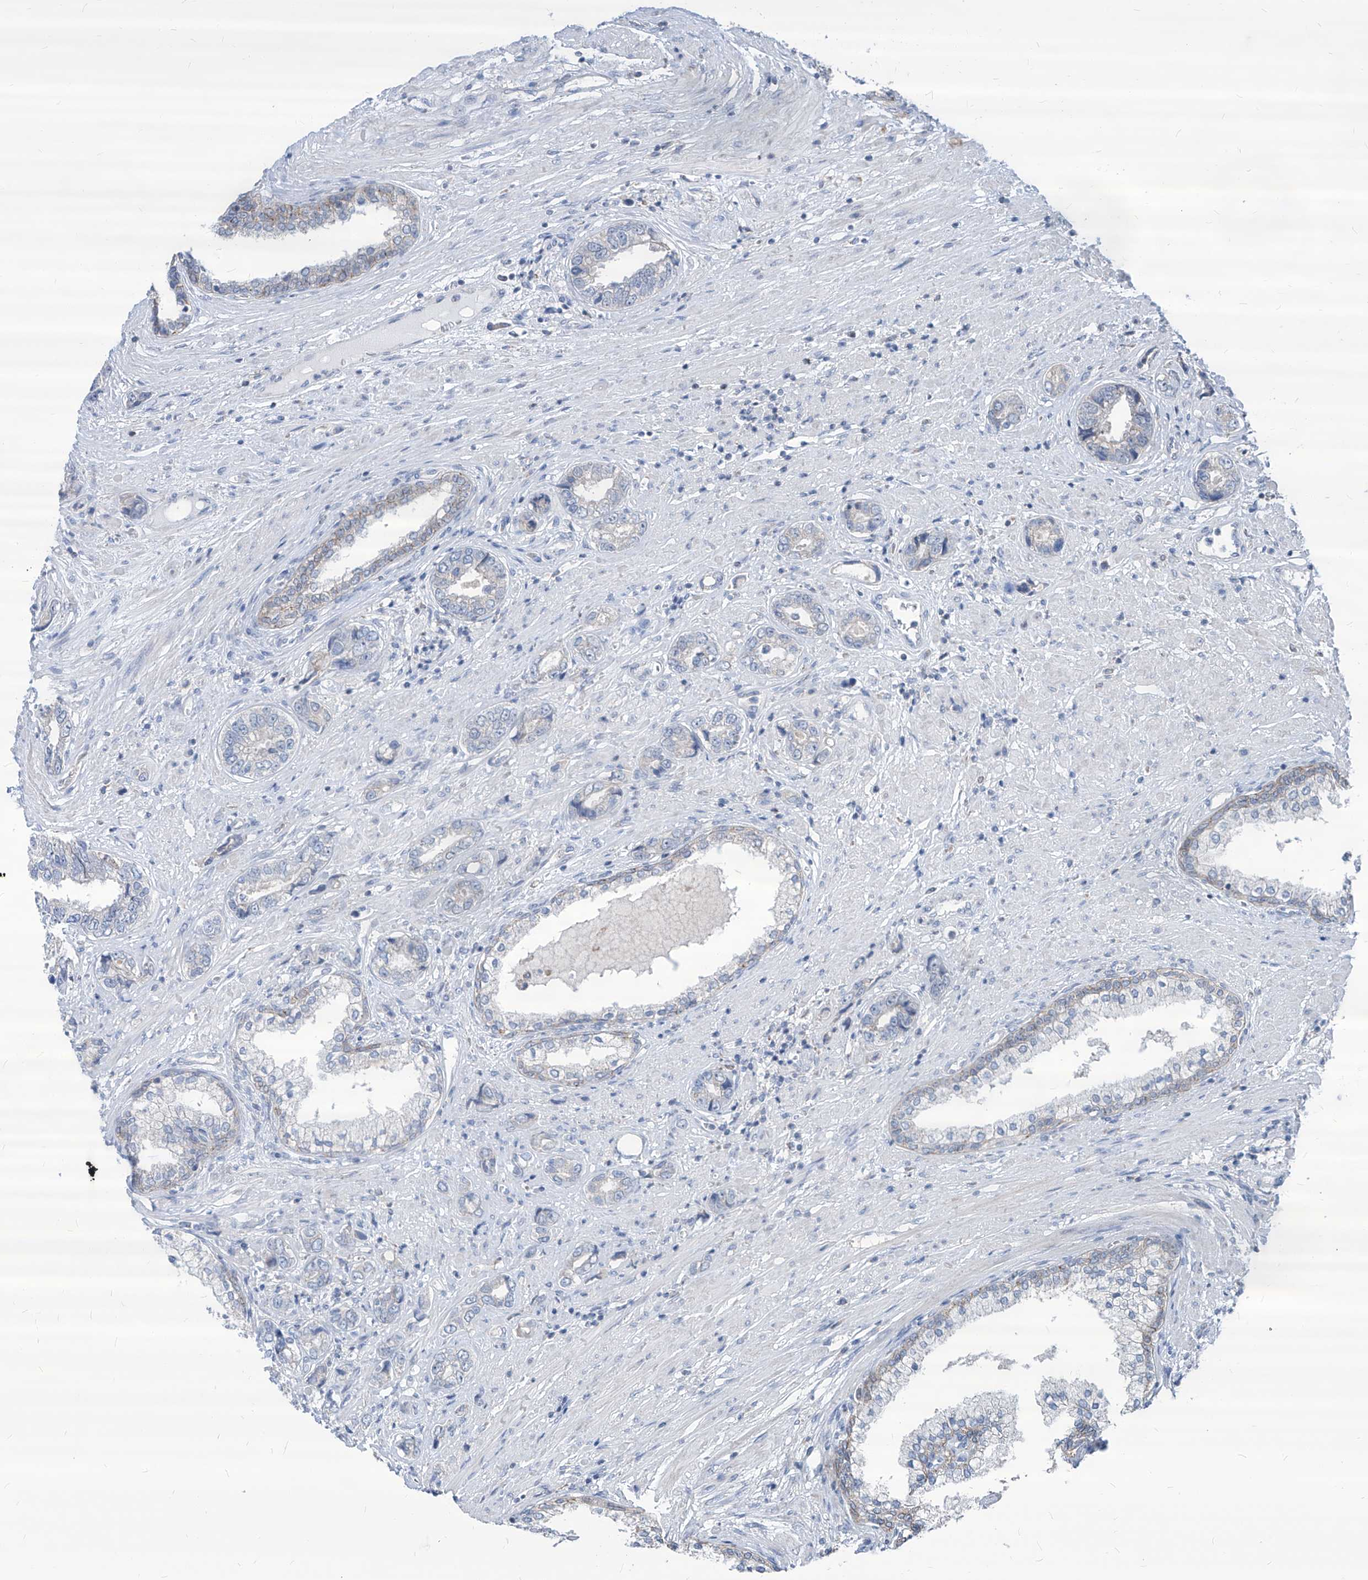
{"staining": {"intensity": "negative", "quantity": "none", "location": "none"}, "tissue": "prostate cancer", "cell_type": "Tumor cells", "image_type": "cancer", "snomed": [{"axis": "morphology", "description": "Adenocarcinoma, High grade"}, {"axis": "topography", "description": "Prostate"}], "caption": "A micrograph of prostate high-grade adenocarcinoma stained for a protein shows no brown staining in tumor cells. (DAB immunohistochemistry (IHC) visualized using brightfield microscopy, high magnification).", "gene": "AGPS", "patient": {"sex": "male", "age": 61}}